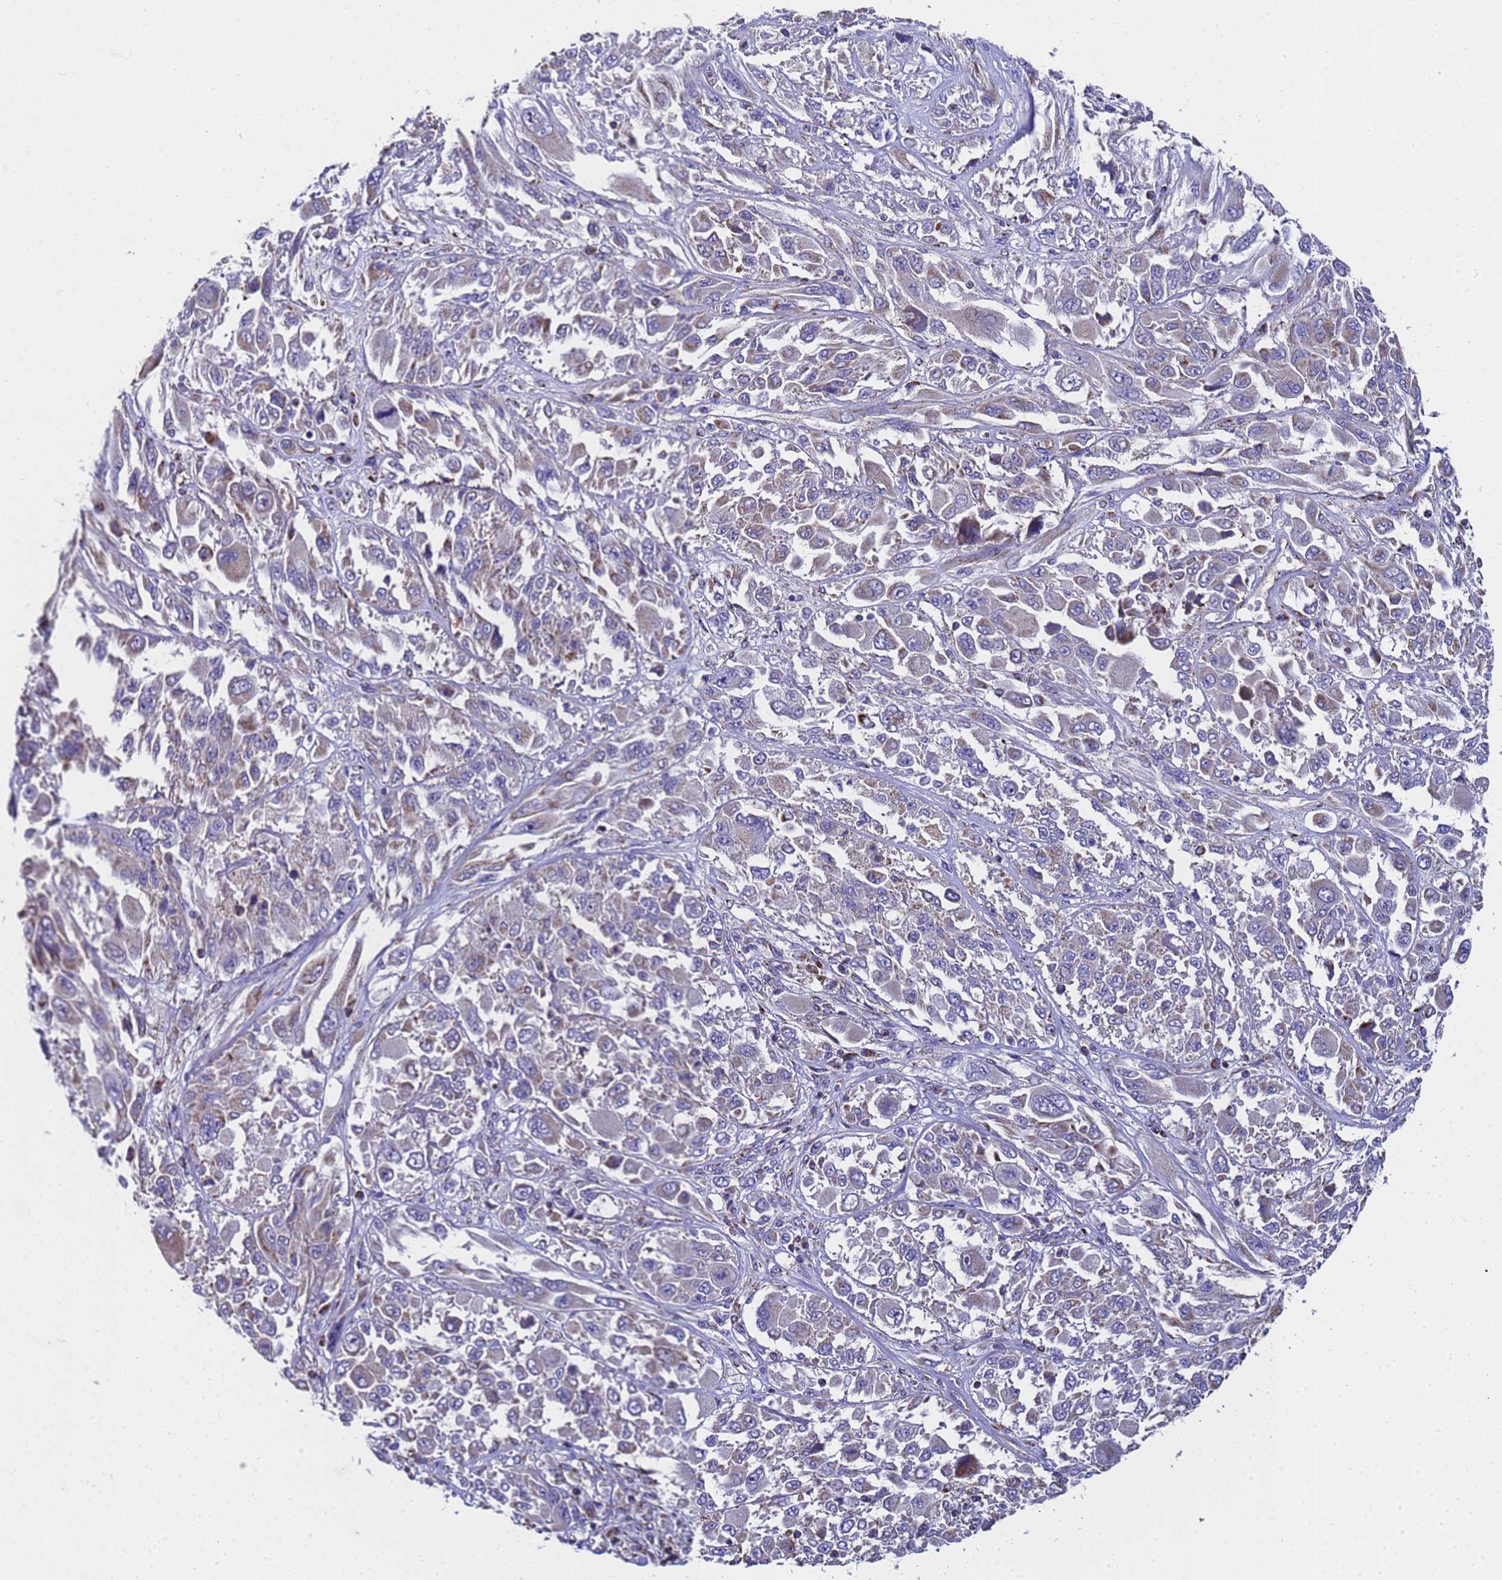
{"staining": {"intensity": "weak", "quantity": "25%-75%", "location": "cytoplasmic/membranous"}, "tissue": "melanoma", "cell_type": "Tumor cells", "image_type": "cancer", "snomed": [{"axis": "morphology", "description": "Malignant melanoma, NOS"}, {"axis": "topography", "description": "Skin"}], "caption": "Malignant melanoma stained for a protein demonstrates weak cytoplasmic/membranous positivity in tumor cells. (IHC, brightfield microscopy, high magnification).", "gene": "MRPS12", "patient": {"sex": "female", "age": 91}}